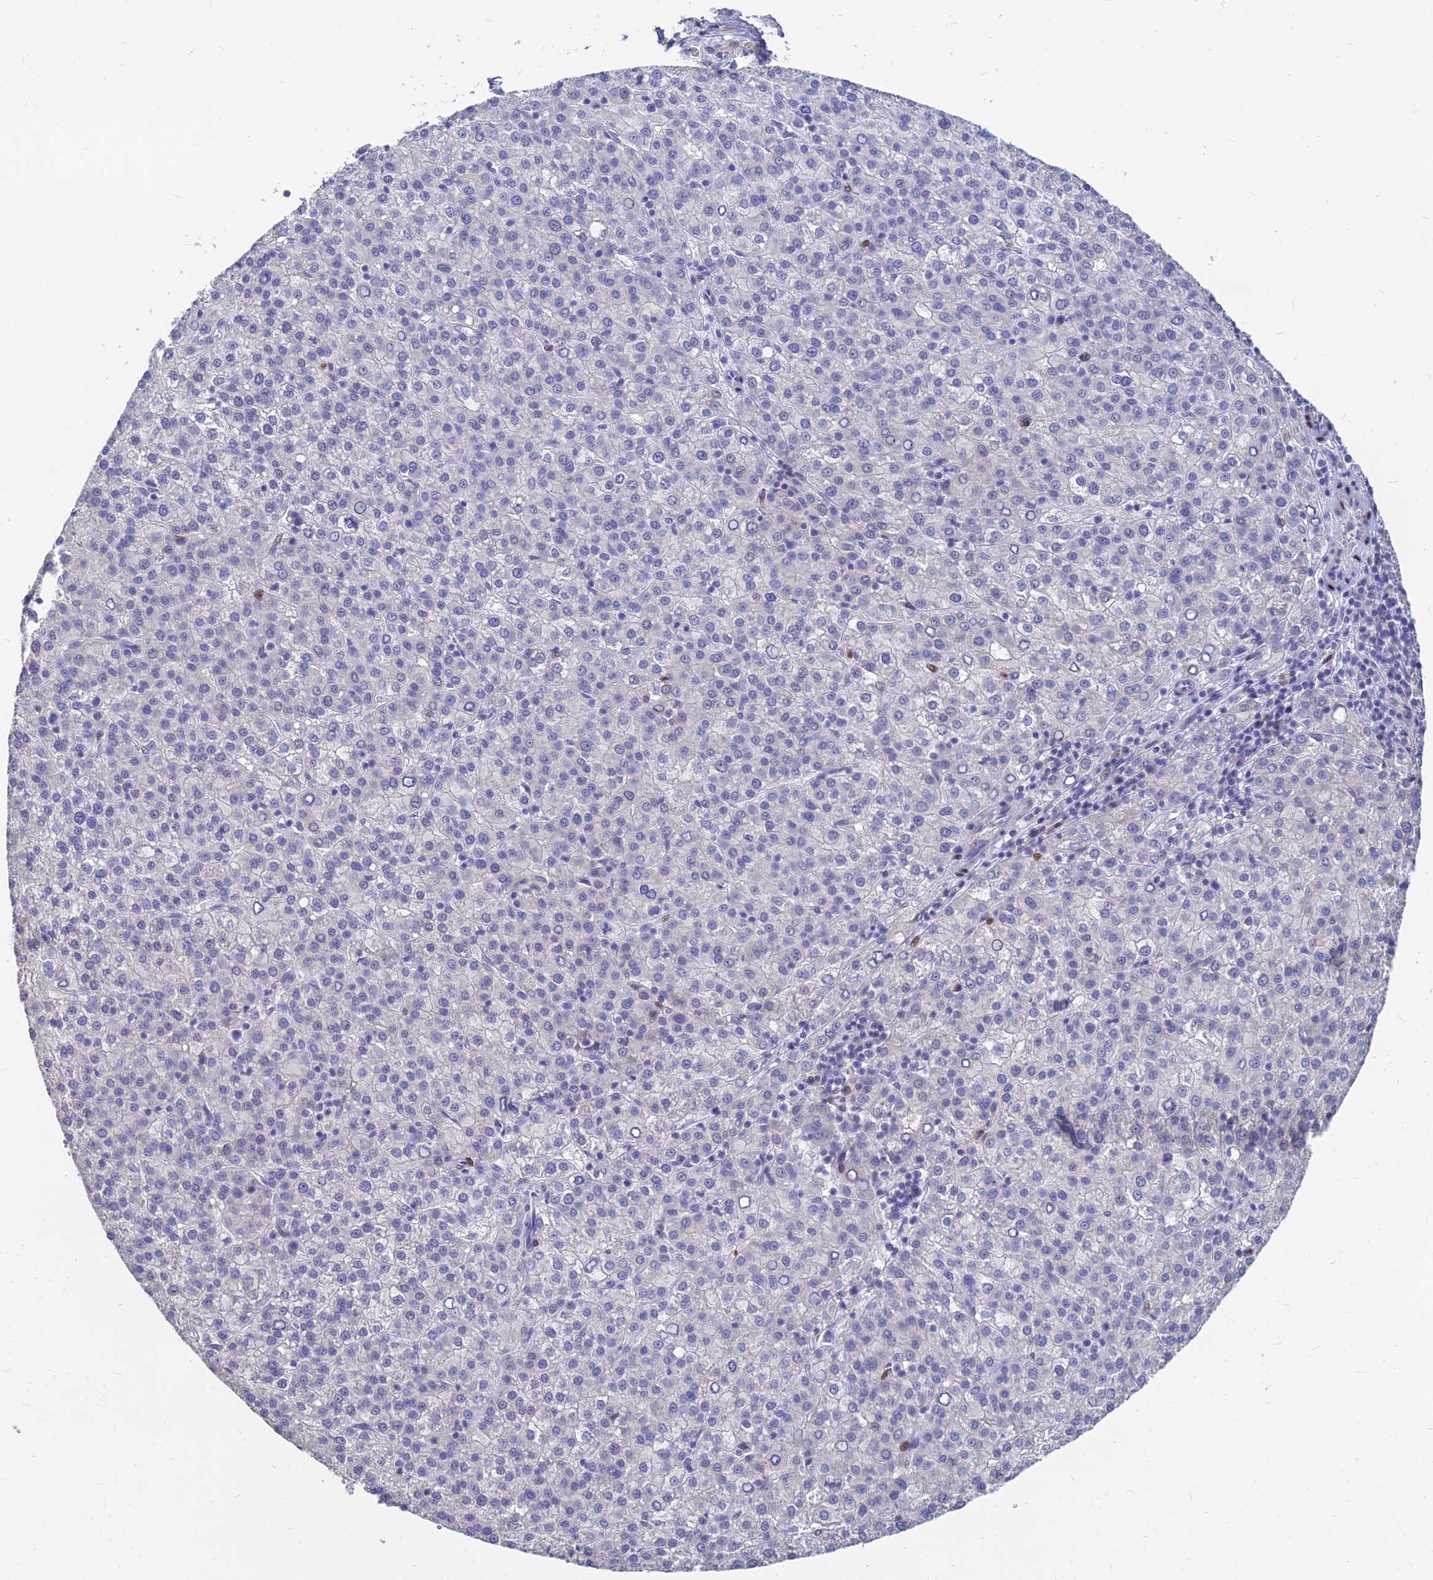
{"staining": {"intensity": "negative", "quantity": "none", "location": "none"}, "tissue": "liver cancer", "cell_type": "Tumor cells", "image_type": "cancer", "snomed": [{"axis": "morphology", "description": "Carcinoma, Hepatocellular, NOS"}, {"axis": "topography", "description": "Liver"}], "caption": "Immunohistochemistry (IHC) micrograph of neoplastic tissue: human liver cancer (hepatocellular carcinoma) stained with DAB (3,3'-diaminobenzidine) demonstrates no significant protein staining in tumor cells.", "gene": "GOLGA6D", "patient": {"sex": "female", "age": 58}}